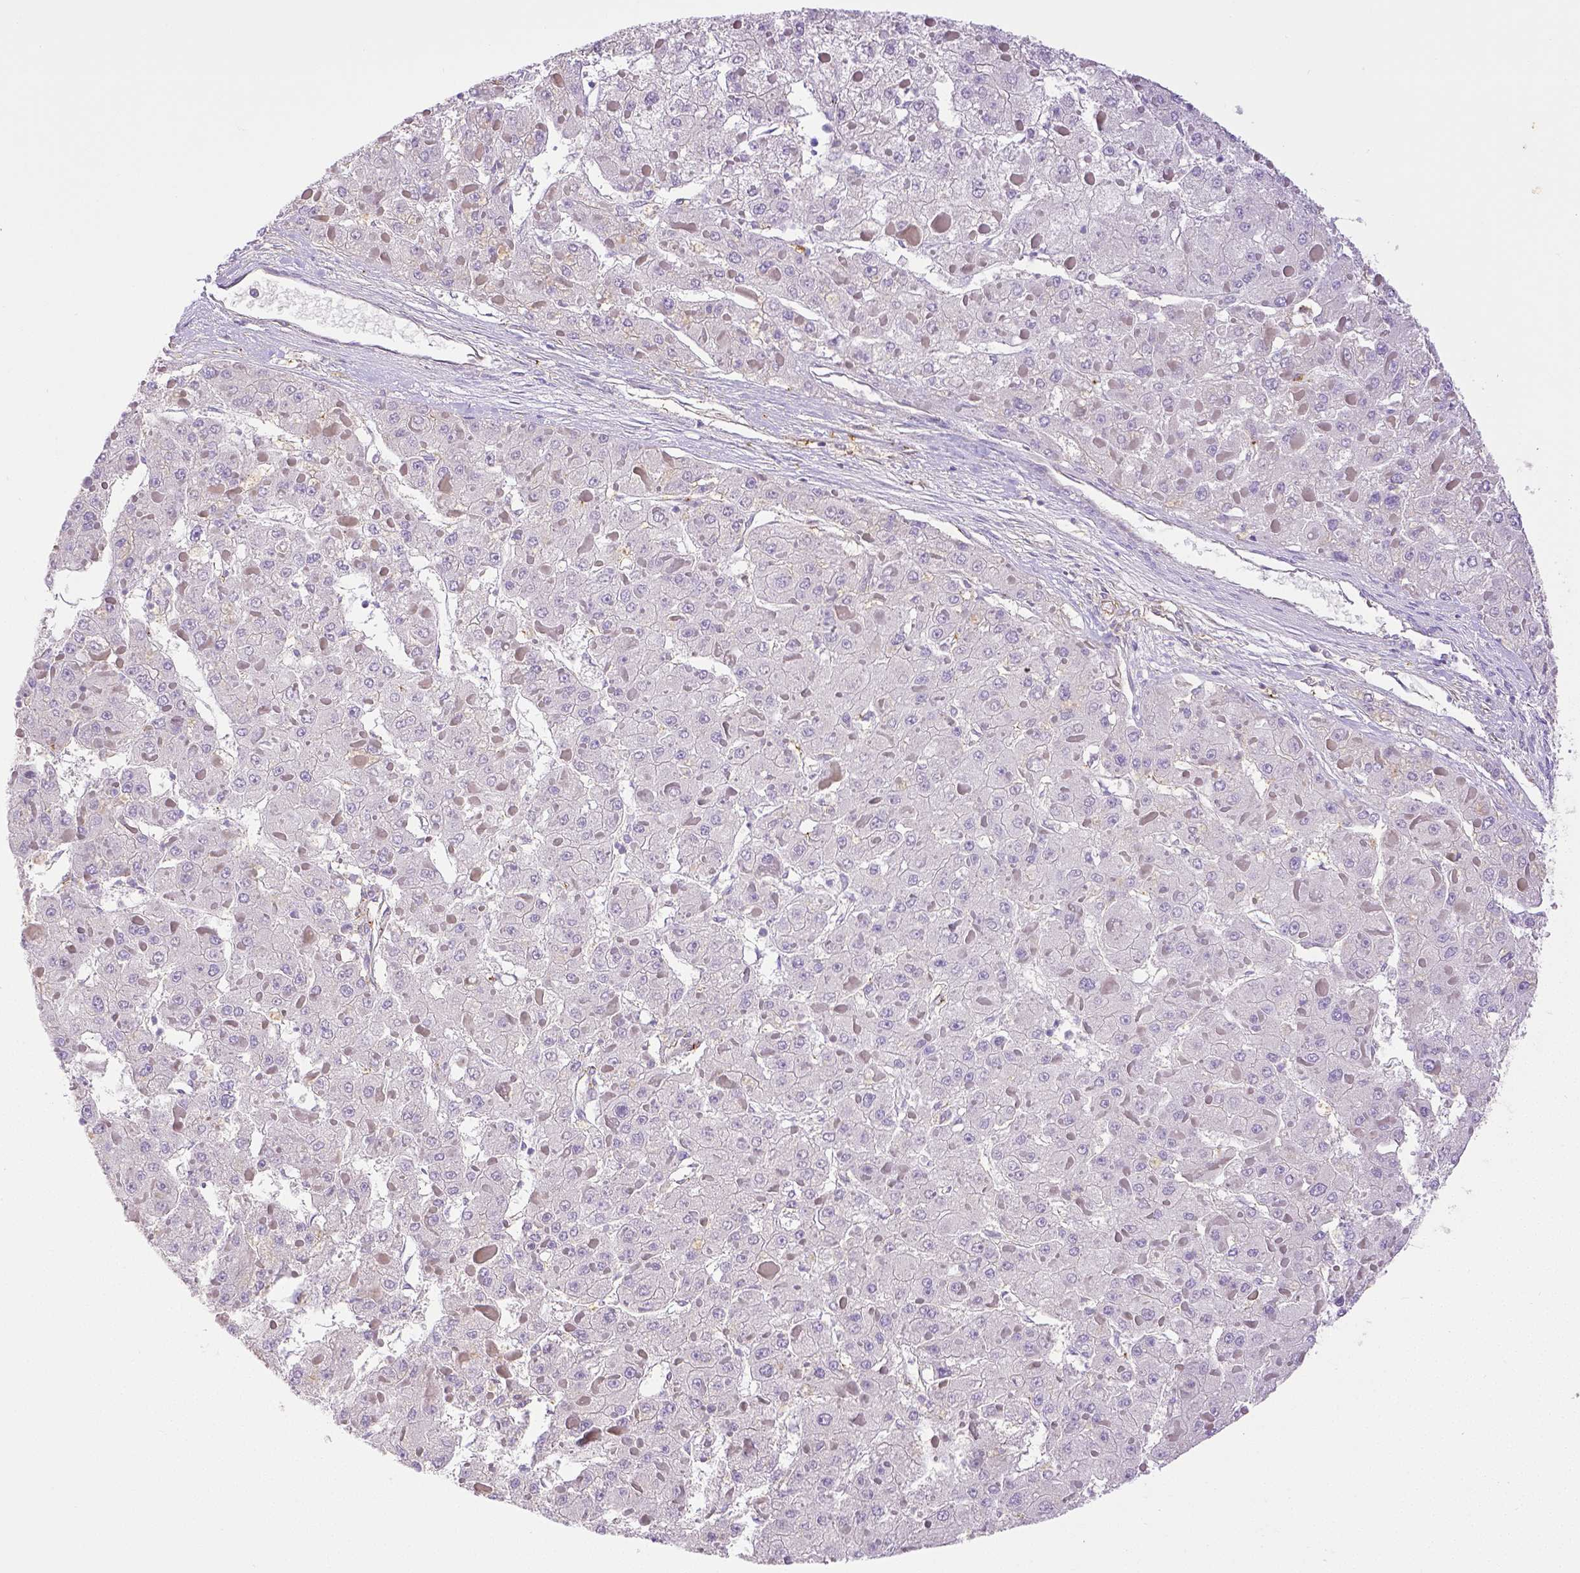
{"staining": {"intensity": "negative", "quantity": "none", "location": "none"}, "tissue": "liver cancer", "cell_type": "Tumor cells", "image_type": "cancer", "snomed": [{"axis": "morphology", "description": "Carcinoma, Hepatocellular, NOS"}, {"axis": "topography", "description": "Liver"}], "caption": "Tumor cells show no significant positivity in hepatocellular carcinoma (liver).", "gene": "THY1", "patient": {"sex": "female", "age": 73}}